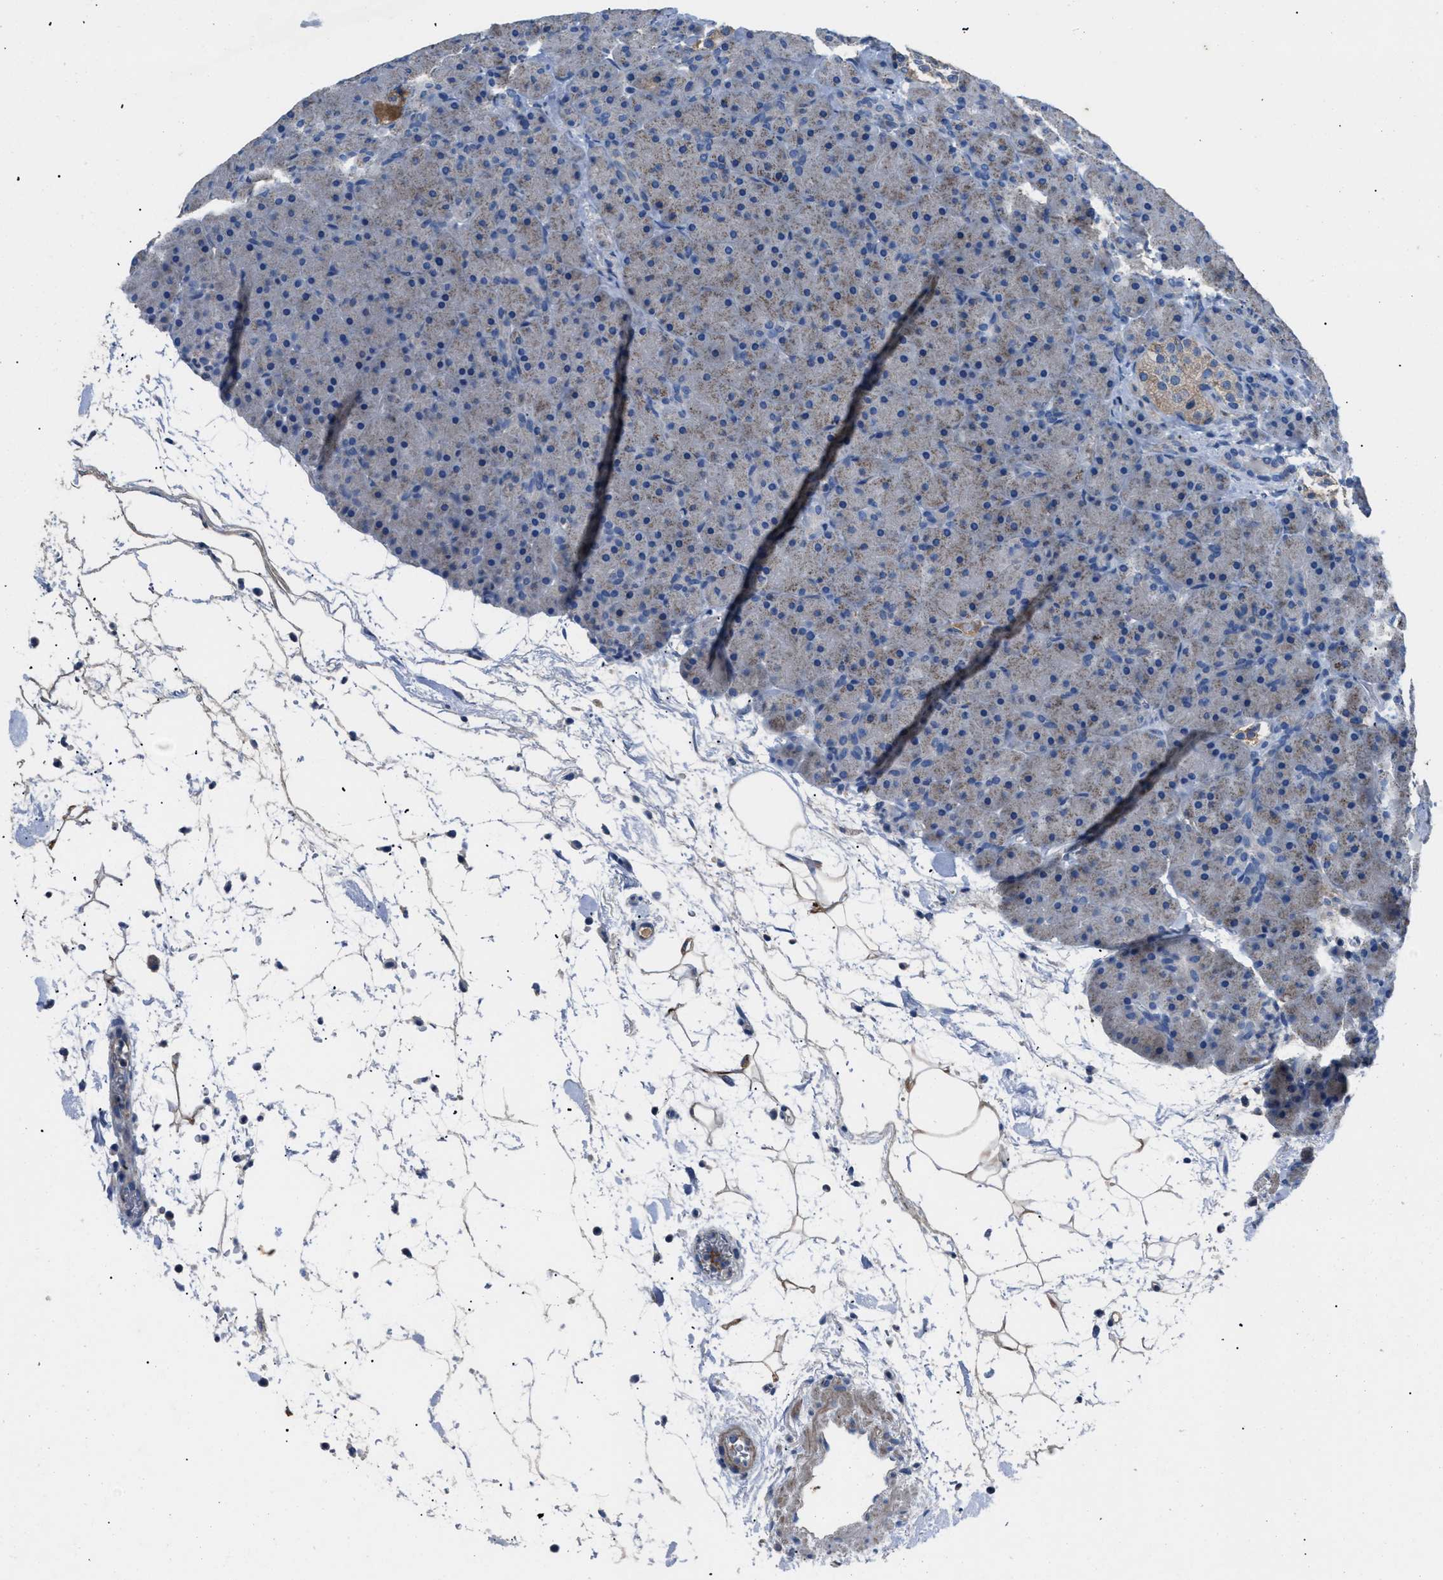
{"staining": {"intensity": "weak", "quantity": "25%-75%", "location": "cytoplasmic/membranous"}, "tissue": "pancreas", "cell_type": "Exocrine glandular cells", "image_type": "normal", "snomed": [{"axis": "morphology", "description": "Normal tissue, NOS"}, {"axis": "topography", "description": "Pancreas"}], "caption": "Weak cytoplasmic/membranous positivity for a protein is present in approximately 25%-75% of exocrine glandular cells of normal pancreas using immunohistochemistry.", "gene": "SGCZ", "patient": {"sex": "male", "age": 66}}